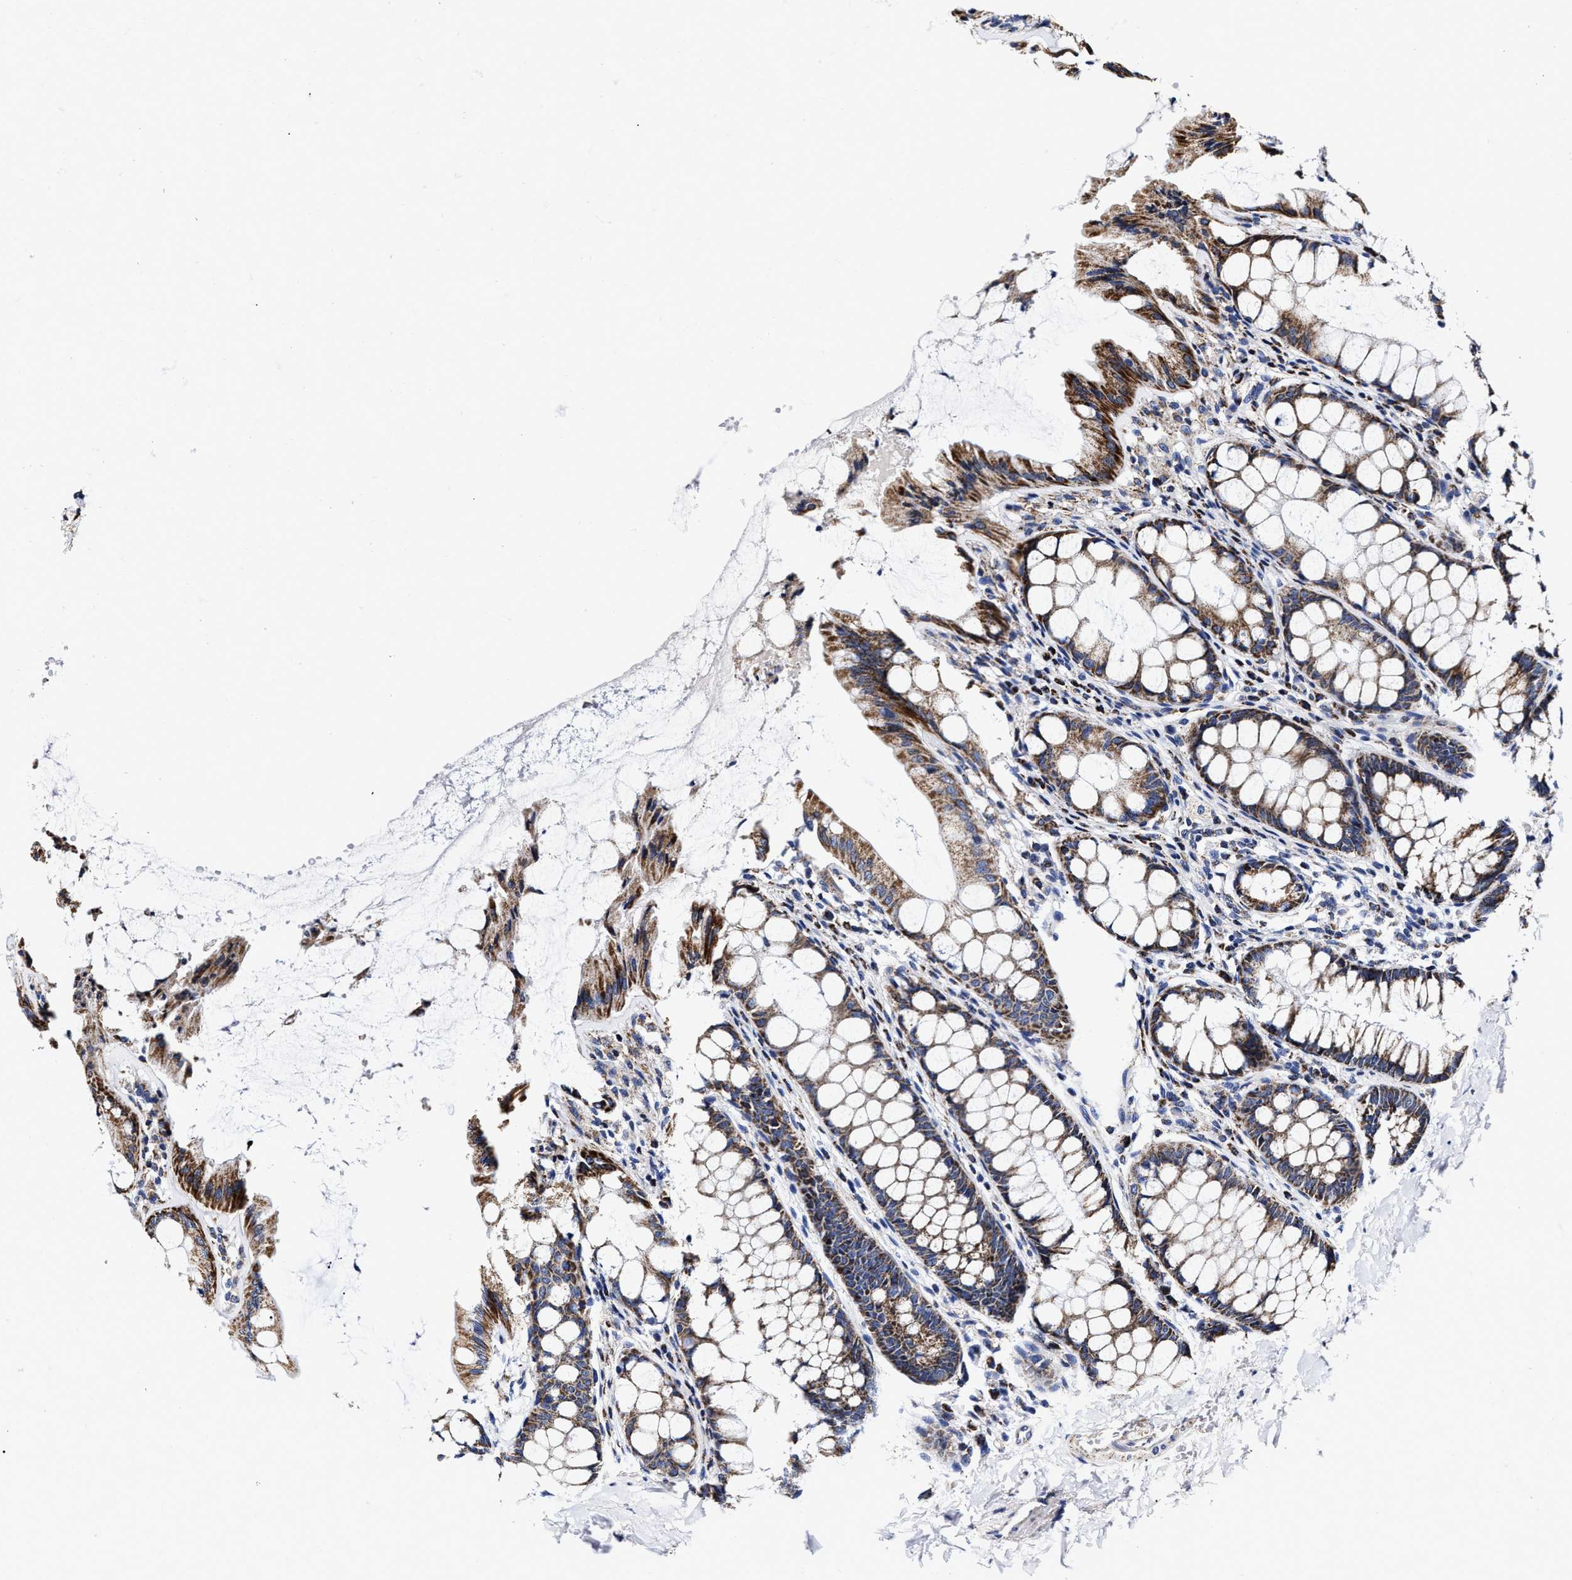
{"staining": {"intensity": "negative", "quantity": "none", "location": "none"}, "tissue": "colon", "cell_type": "Endothelial cells", "image_type": "normal", "snomed": [{"axis": "morphology", "description": "Normal tissue, NOS"}, {"axis": "topography", "description": "Colon"}], "caption": "Endothelial cells show no significant positivity in normal colon. The staining was performed using DAB (3,3'-diaminobenzidine) to visualize the protein expression in brown, while the nuclei were stained in blue with hematoxylin (Magnification: 20x).", "gene": "HINT2", "patient": {"sex": "male", "age": 47}}